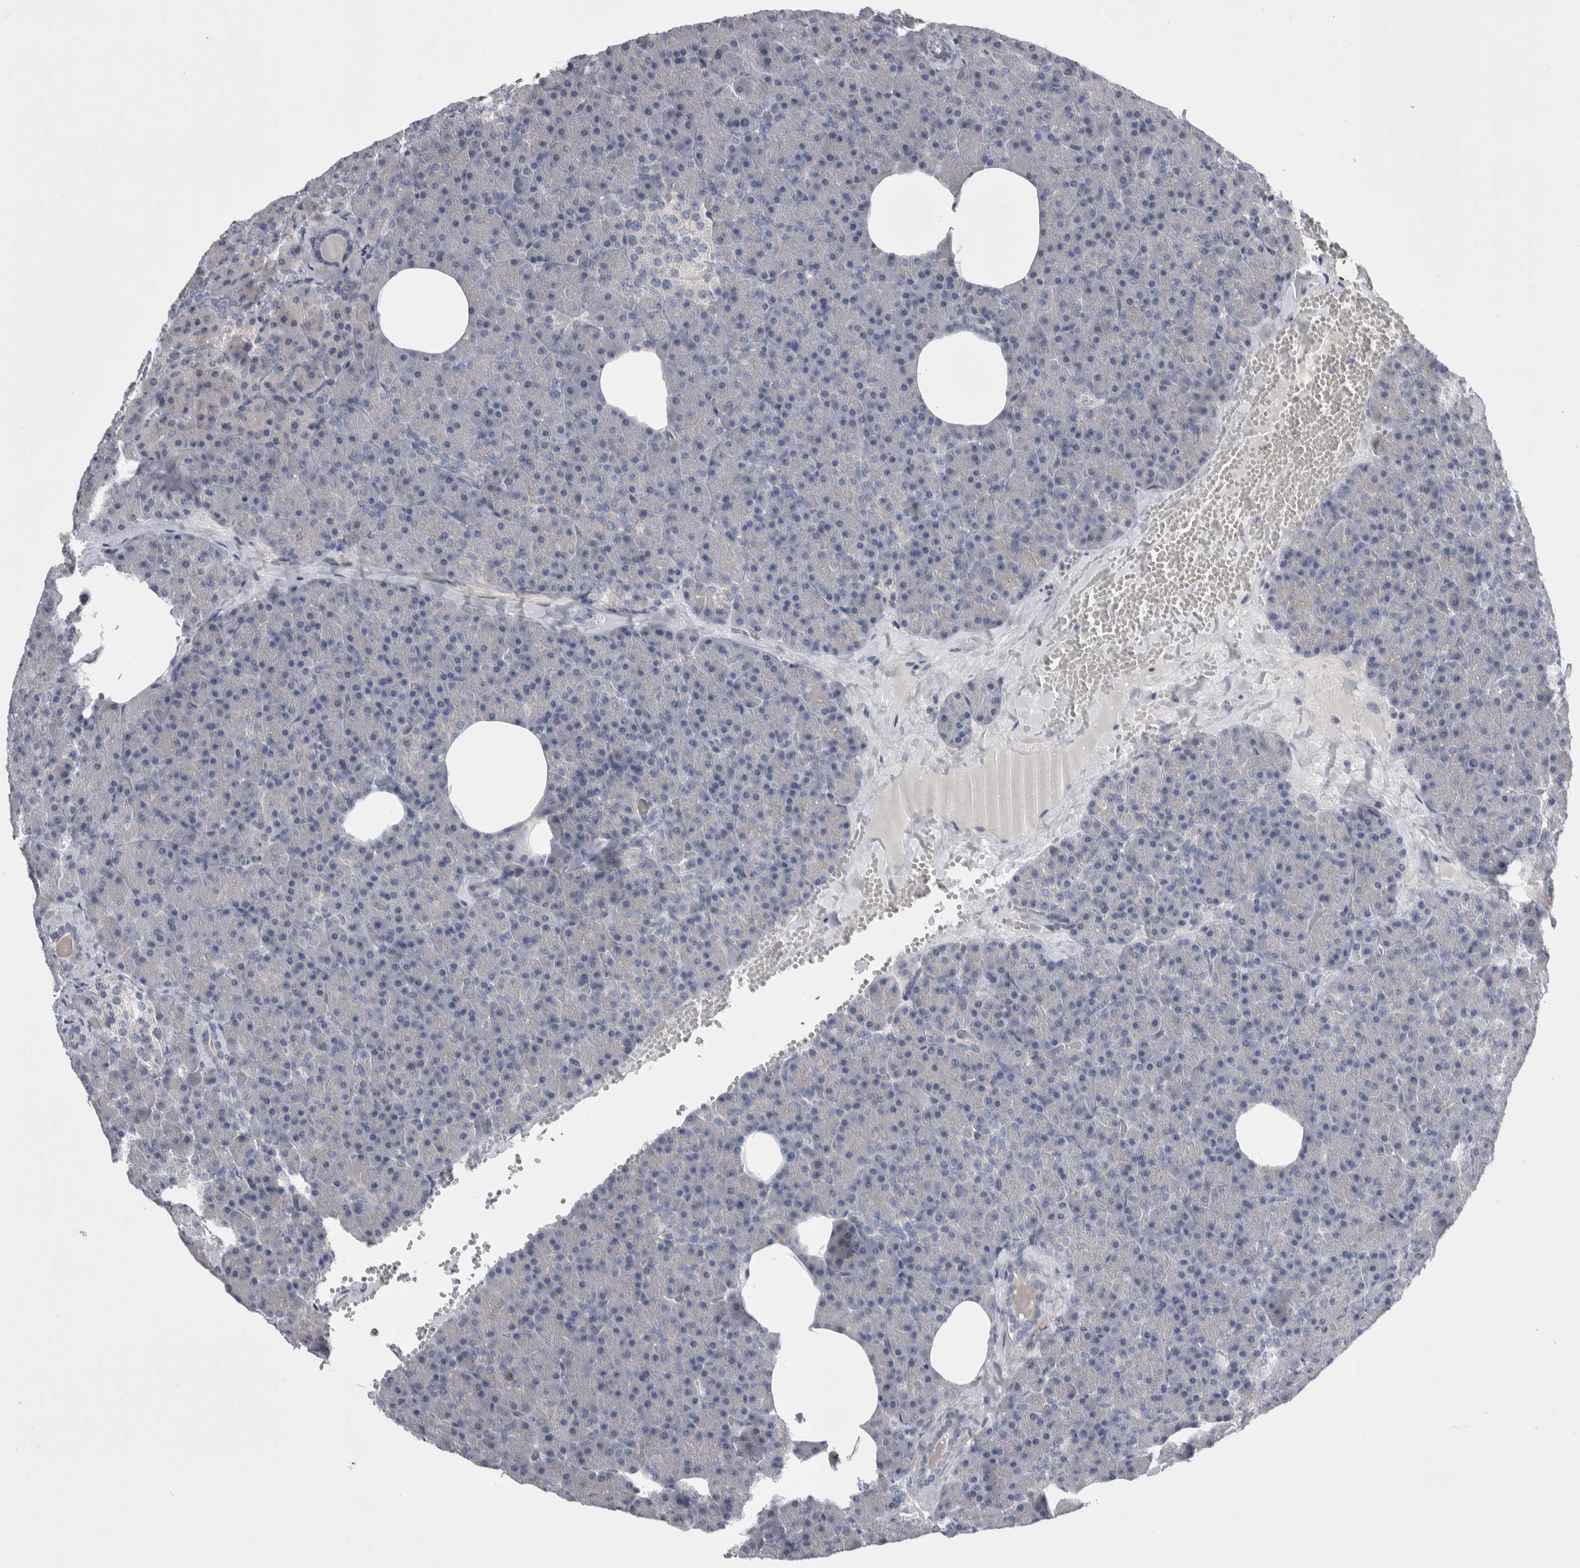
{"staining": {"intensity": "negative", "quantity": "none", "location": "none"}, "tissue": "pancreas", "cell_type": "Exocrine glandular cells", "image_type": "normal", "snomed": [{"axis": "morphology", "description": "Normal tissue, NOS"}, {"axis": "morphology", "description": "Carcinoid, malignant, NOS"}, {"axis": "topography", "description": "Pancreas"}], "caption": "Immunohistochemistry histopathology image of unremarkable pancreas stained for a protein (brown), which displays no positivity in exocrine glandular cells.", "gene": "CEP131", "patient": {"sex": "female", "age": 35}}